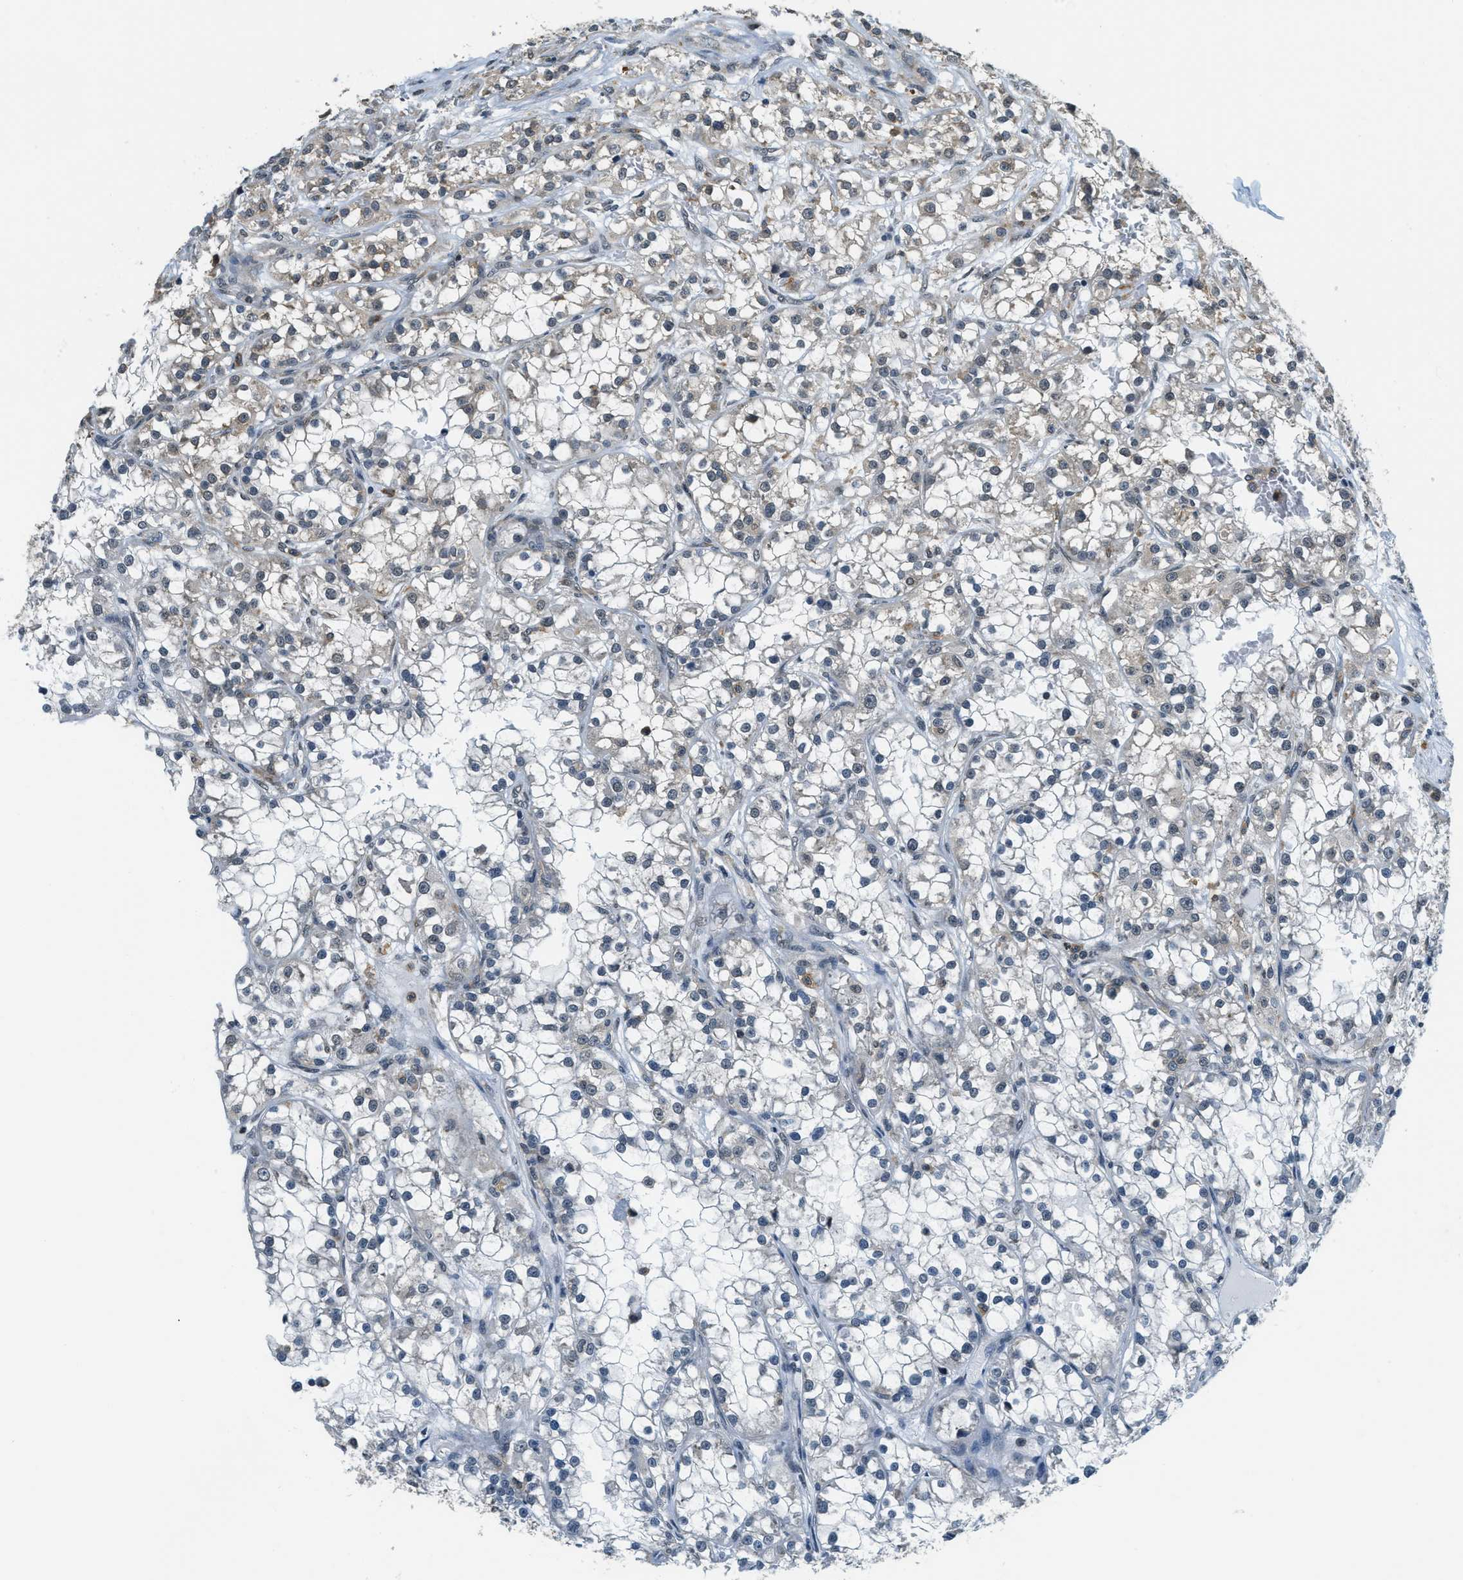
{"staining": {"intensity": "negative", "quantity": "none", "location": "none"}, "tissue": "renal cancer", "cell_type": "Tumor cells", "image_type": "cancer", "snomed": [{"axis": "morphology", "description": "Adenocarcinoma, NOS"}, {"axis": "topography", "description": "Kidney"}], "caption": "Human renal cancer (adenocarcinoma) stained for a protein using immunohistochemistry (IHC) displays no expression in tumor cells.", "gene": "RAB11FIP1", "patient": {"sex": "female", "age": 52}}